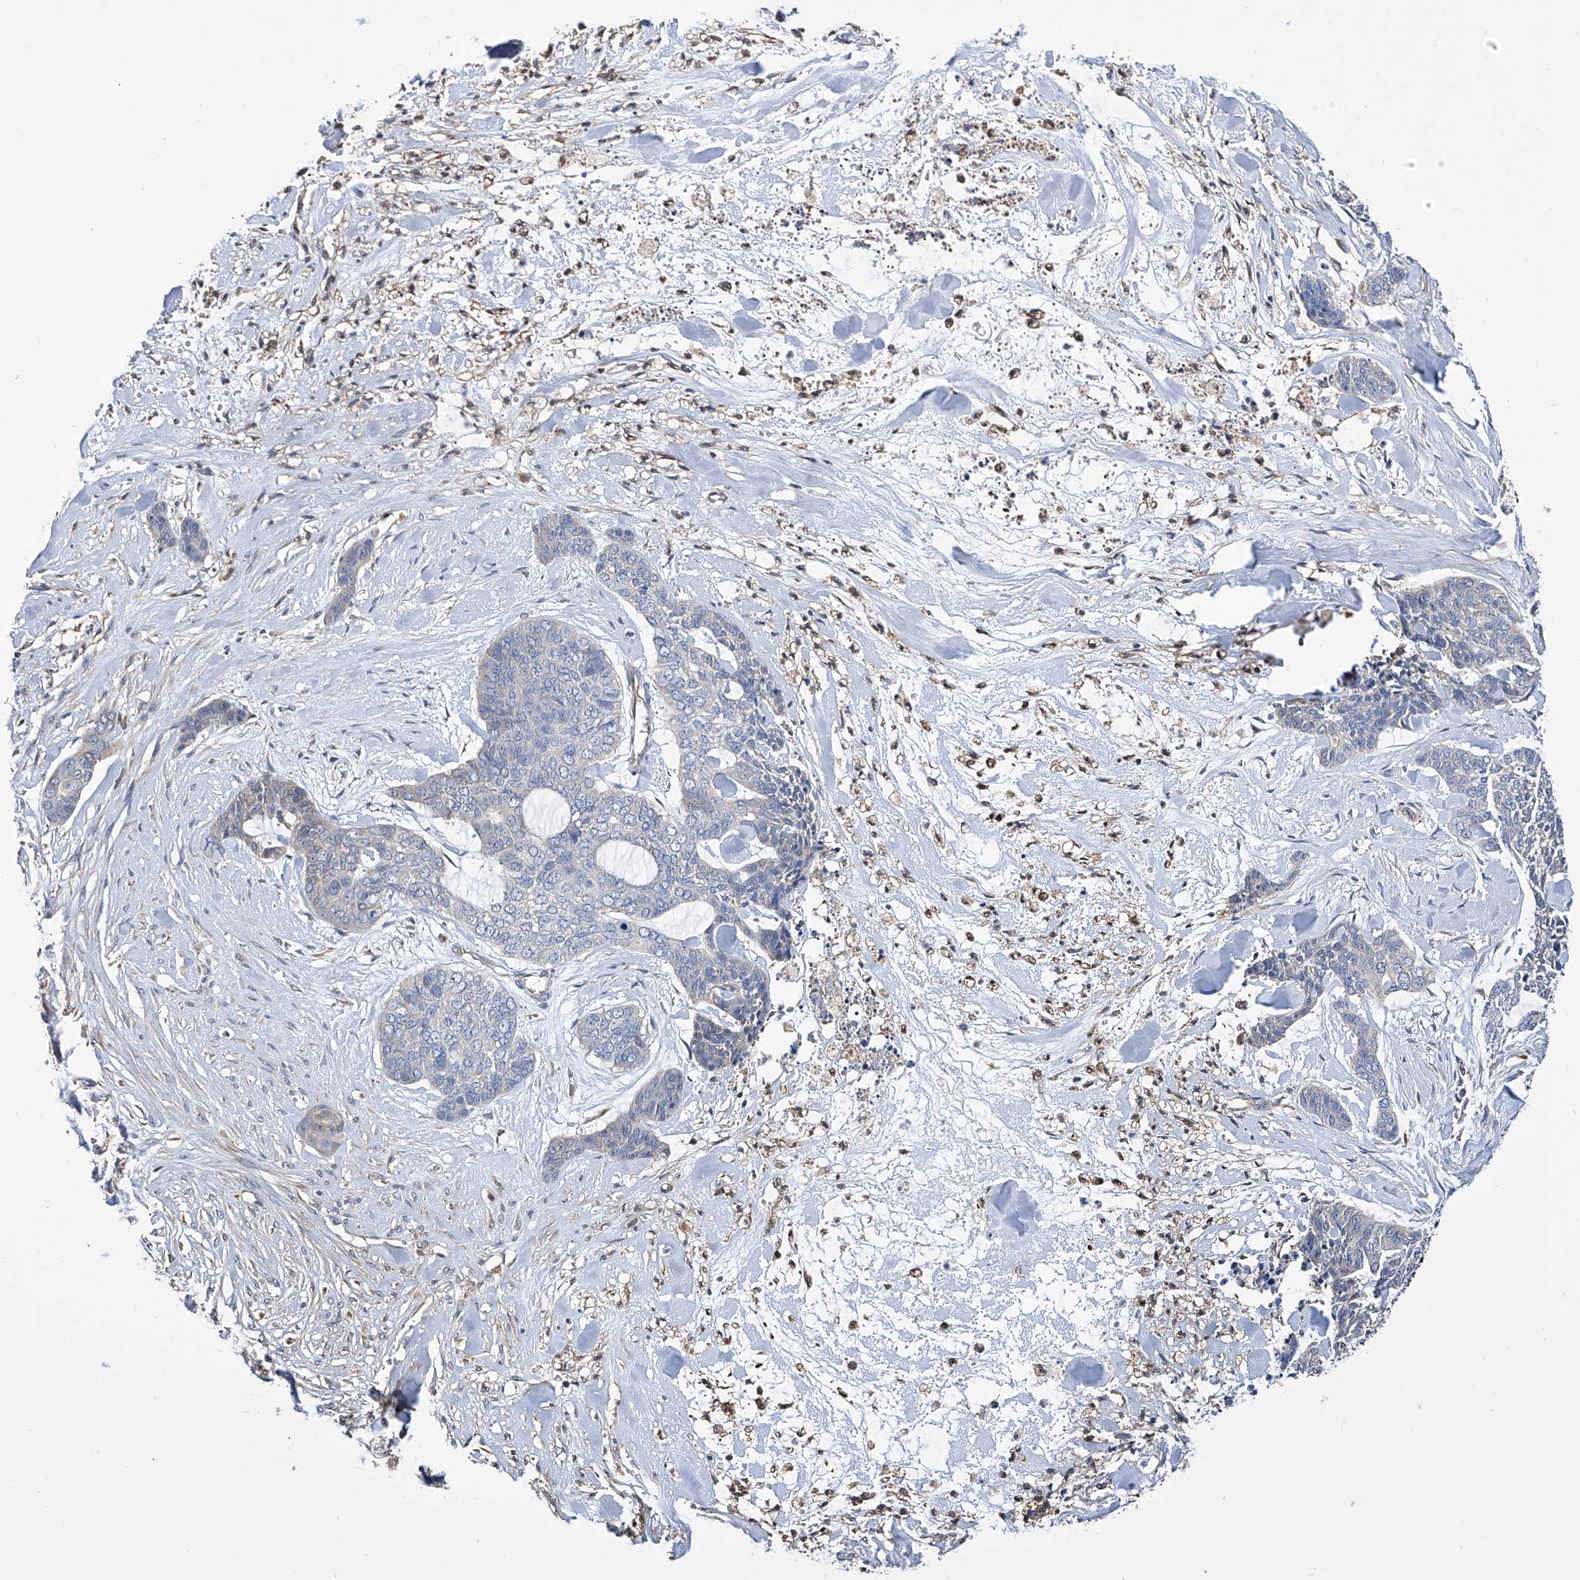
{"staining": {"intensity": "negative", "quantity": "none", "location": "none"}, "tissue": "skin cancer", "cell_type": "Tumor cells", "image_type": "cancer", "snomed": [{"axis": "morphology", "description": "Basal cell carcinoma"}, {"axis": "topography", "description": "Skin"}], "caption": "DAB immunohistochemical staining of human basal cell carcinoma (skin) reveals no significant expression in tumor cells. (DAB (3,3'-diaminobenzidine) IHC with hematoxylin counter stain).", "gene": "SPATA20", "patient": {"sex": "female", "age": 64}}